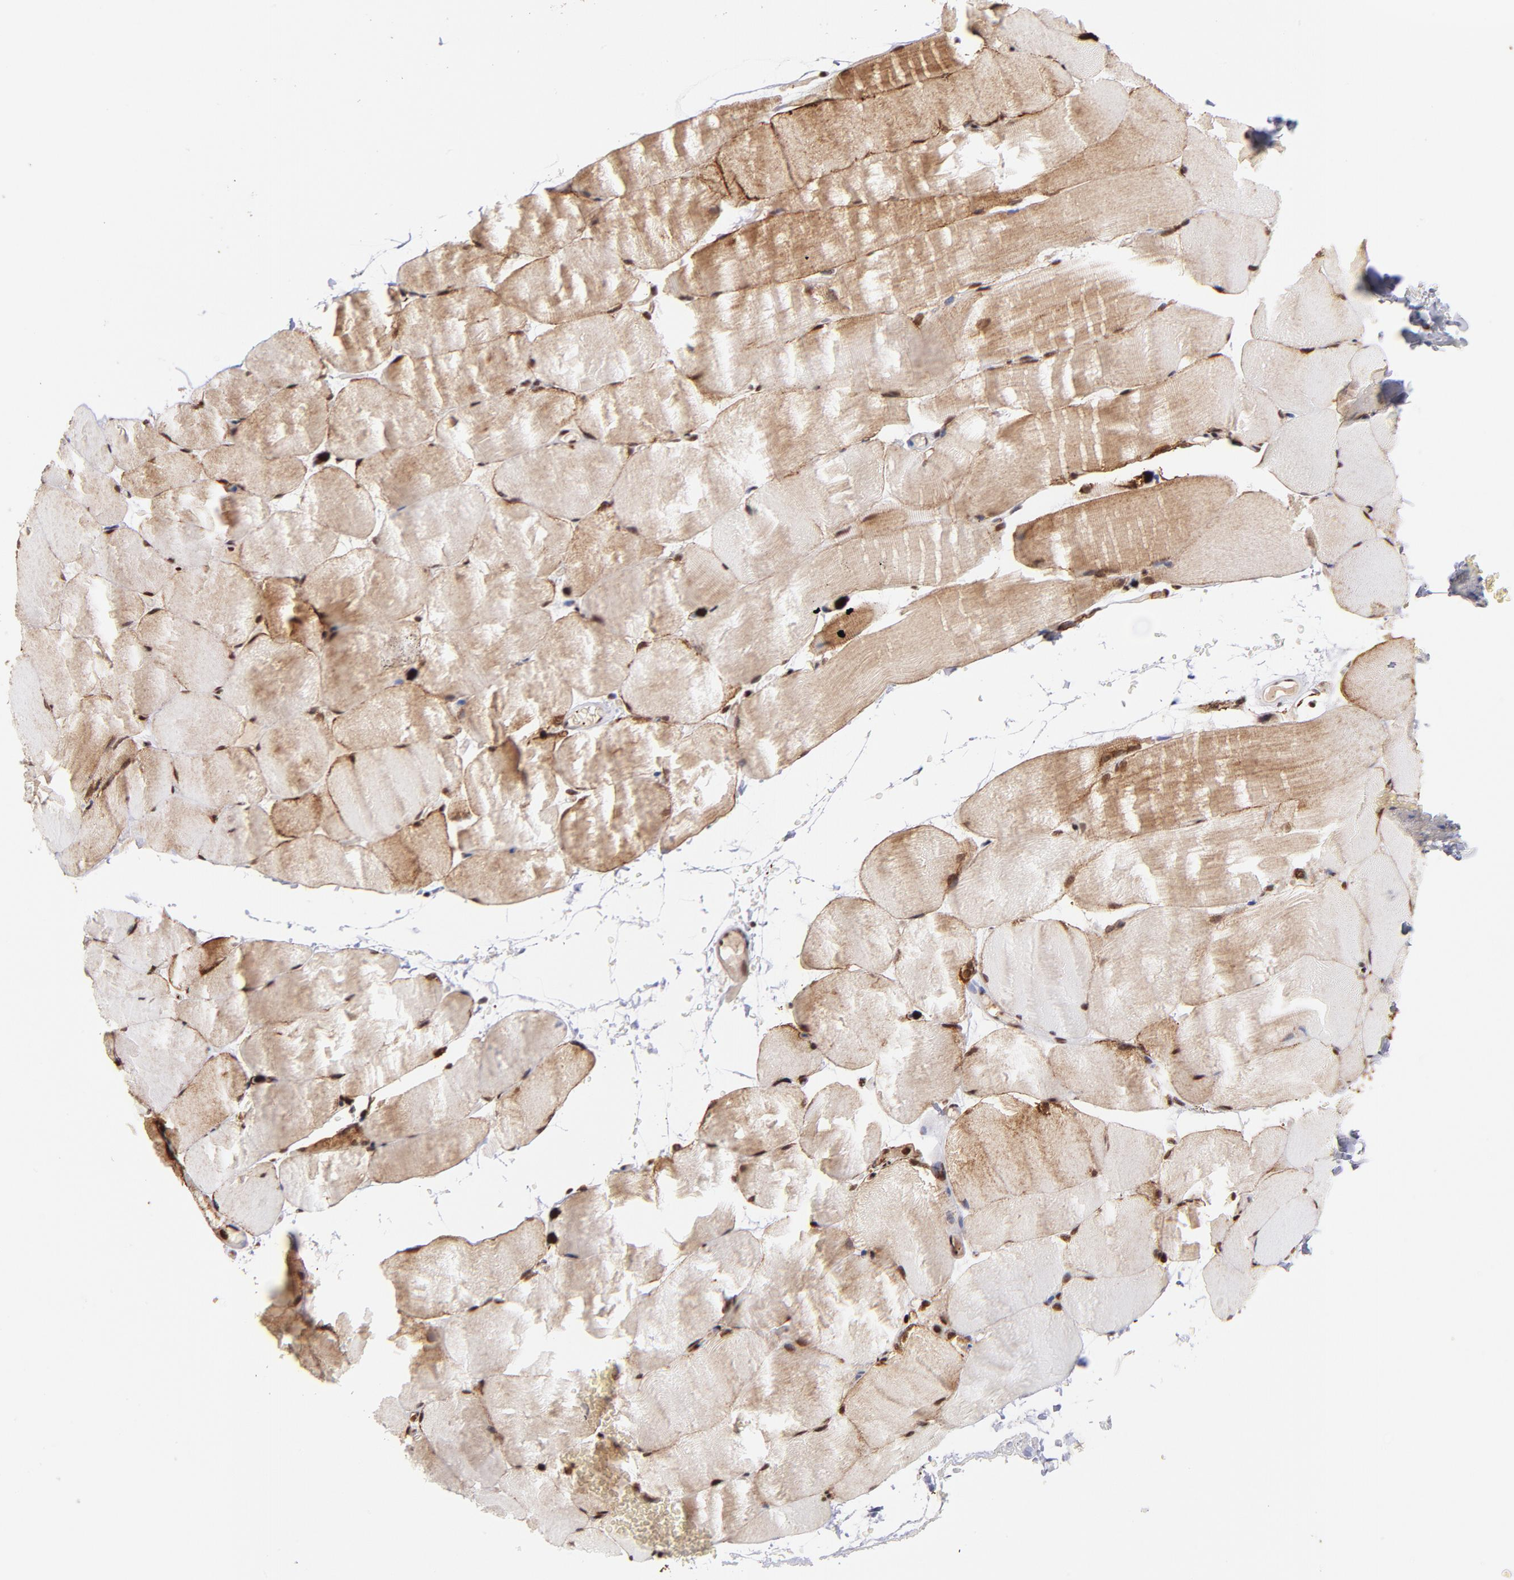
{"staining": {"intensity": "moderate", "quantity": ">75%", "location": "cytoplasmic/membranous,nuclear"}, "tissue": "skeletal muscle", "cell_type": "Myocytes", "image_type": "normal", "snomed": [{"axis": "morphology", "description": "Normal tissue, NOS"}, {"axis": "topography", "description": "Skeletal muscle"}, {"axis": "topography", "description": "Parathyroid gland"}], "caption": "Benign skeletal muscle displays moderate cytoplasmic/membranous,nuclear expression in approximately >75% of myocytes (Stains: DAB in brown, nuclei in blue, Microscopy: brightfield microscopy at high magnification)..", "gene": "ZFX", "patient": {"sex": "female", "age": 37}}